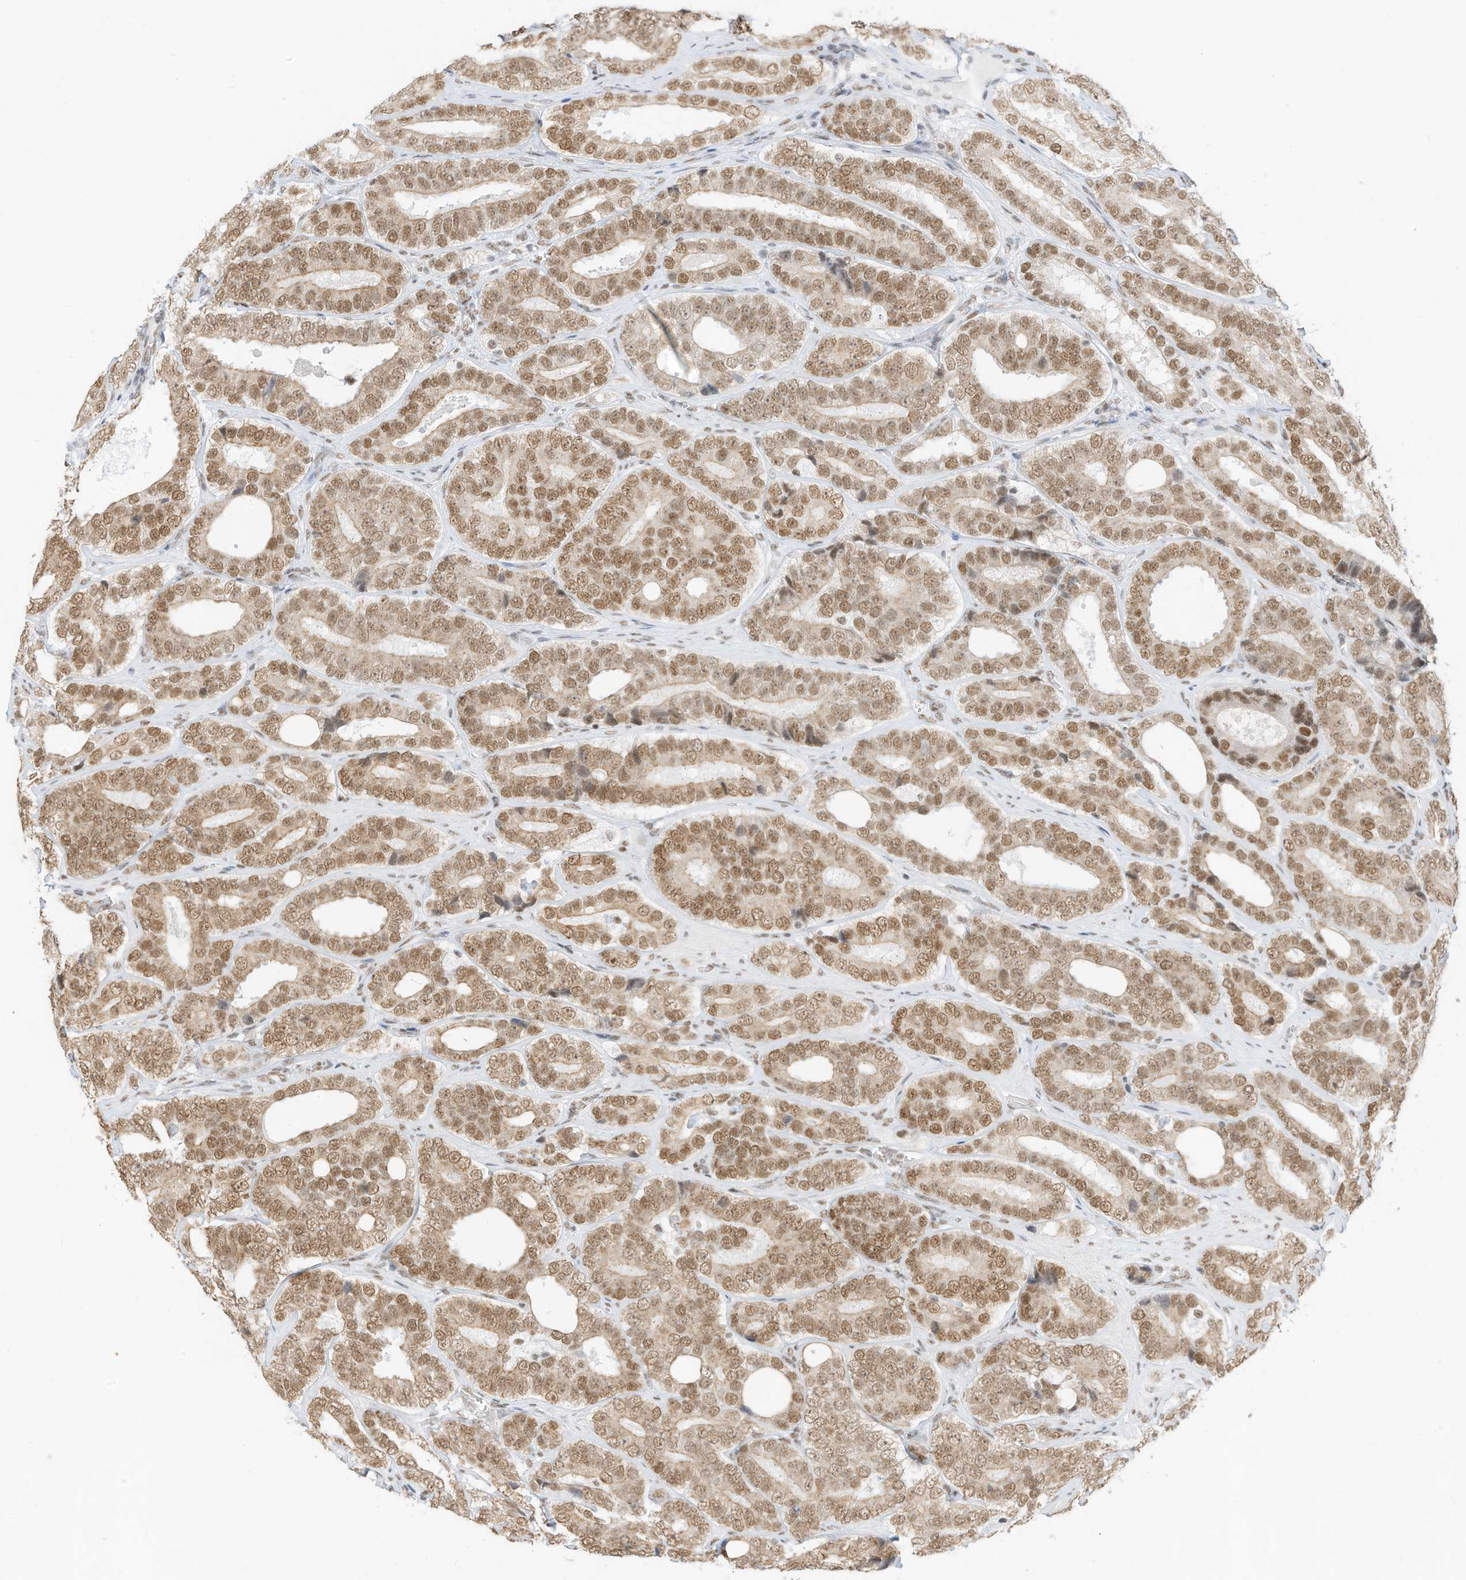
{"staining": {"intensity": "moderate", "quantity": ">75%", "location": "nuclear"}, "tissue": "prostate cancer", "cell_type": "Tumor cells", "image_type": "cancer", "snomed": [{"axis": "morphology", "description": "Adenocarcinoma, High grade"}, {"axis": "topography", "description": "Prostate"}], "caption": "Immunohistochemical staining of adenocarcinoma (high-grade) (prostate) shows medium levels of moderate nuclear expression in about >75% of tumor cells.", "gene": "SMARCA2", "patient": {"sex": "male", "age": 56}}